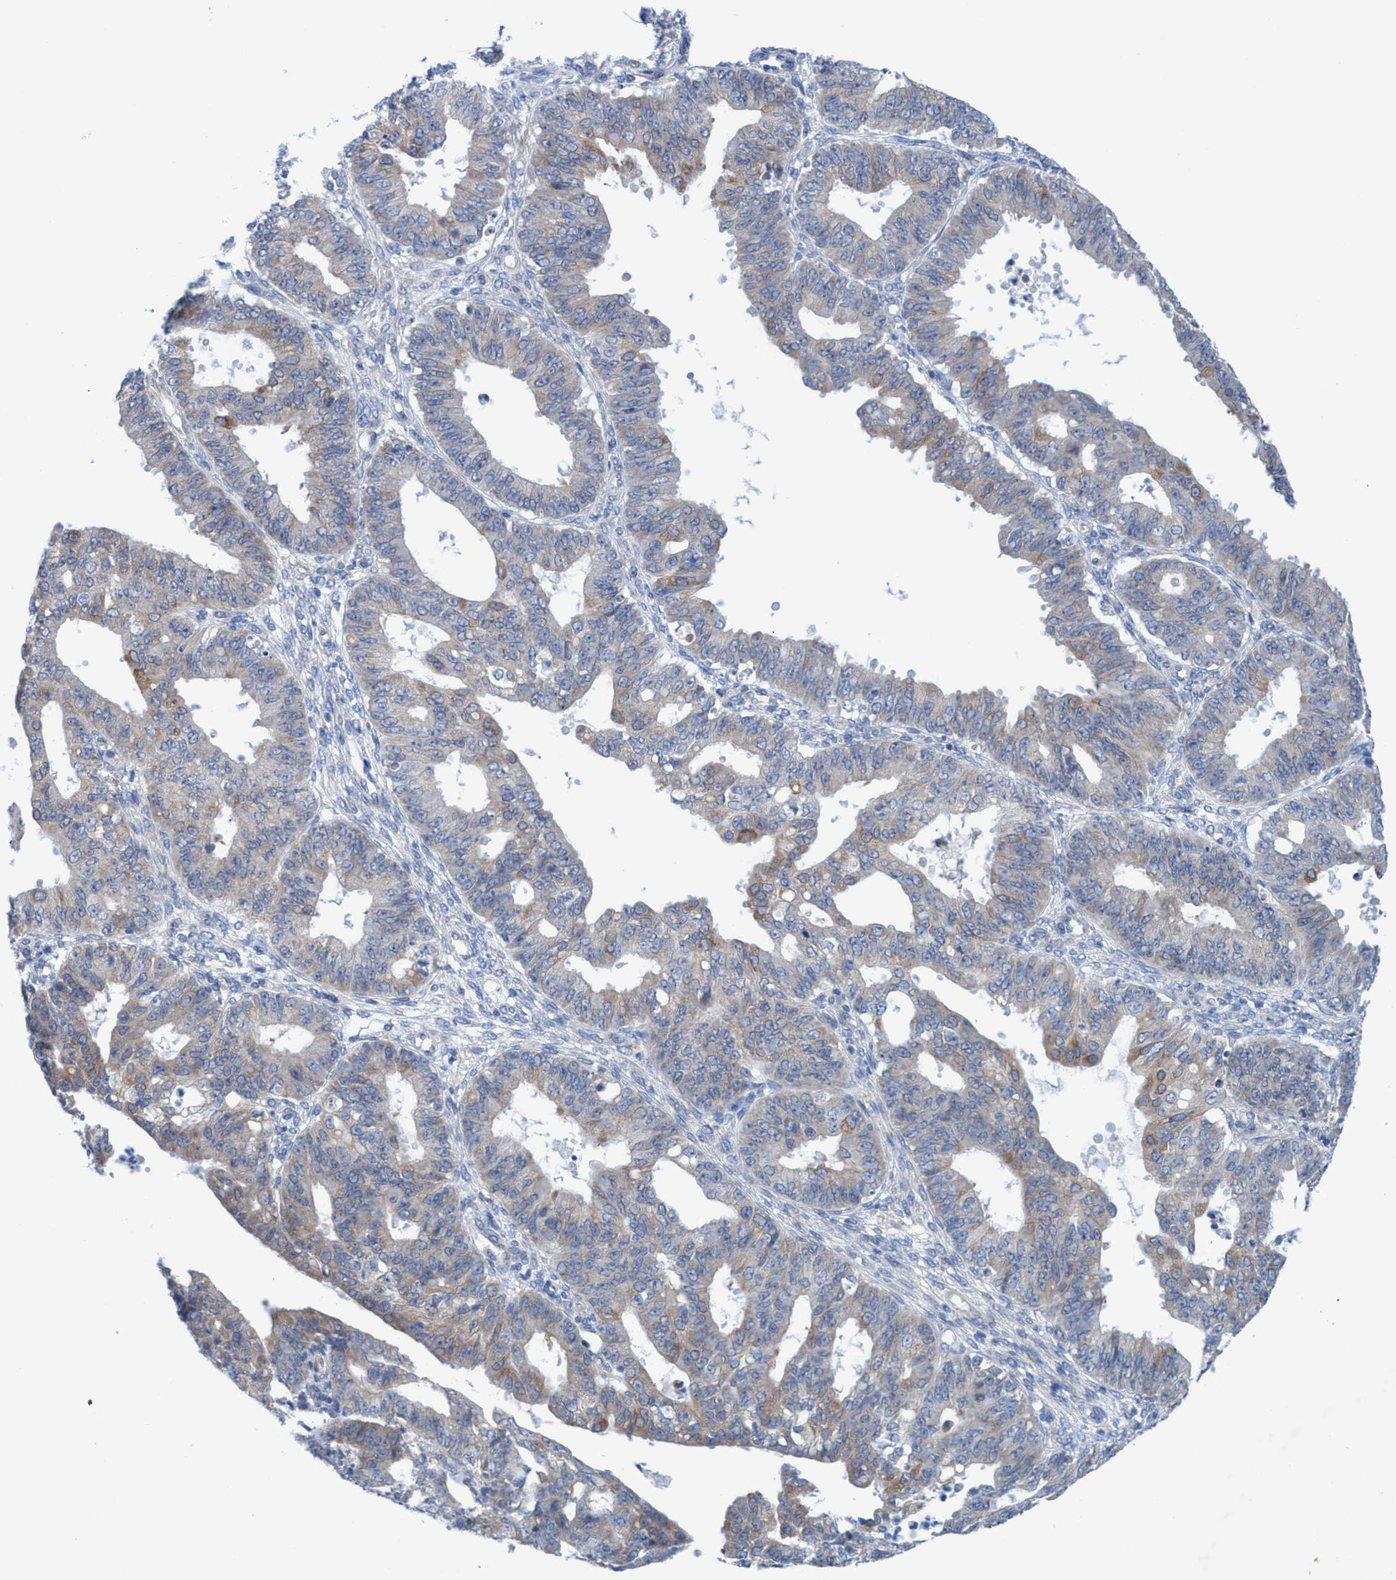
{"staining": {"intensity": "moderate", "quantity": "<25%", "location": "cytoplasmic/membranous"}, "tissue": "ovarian cancer", "cell_type": "Tumor cells", "image_type": "cancer", "snomed": [{"axis": "morphology", "description": "Carcinoma, endometroid"}, {"axis": "topography", "description": "Ovary"}], "caption": "Ovarian endometroid carcinoma stained with DAB (3,3'-diaminobenzidine) IHC shows low levels of moderate cytoplasmic/membranous expression in about <25% of tumor cells. Nuclei are stained in blue.", "gene": "RSAD1", "patient": {"sex": "female", "age": 42}}